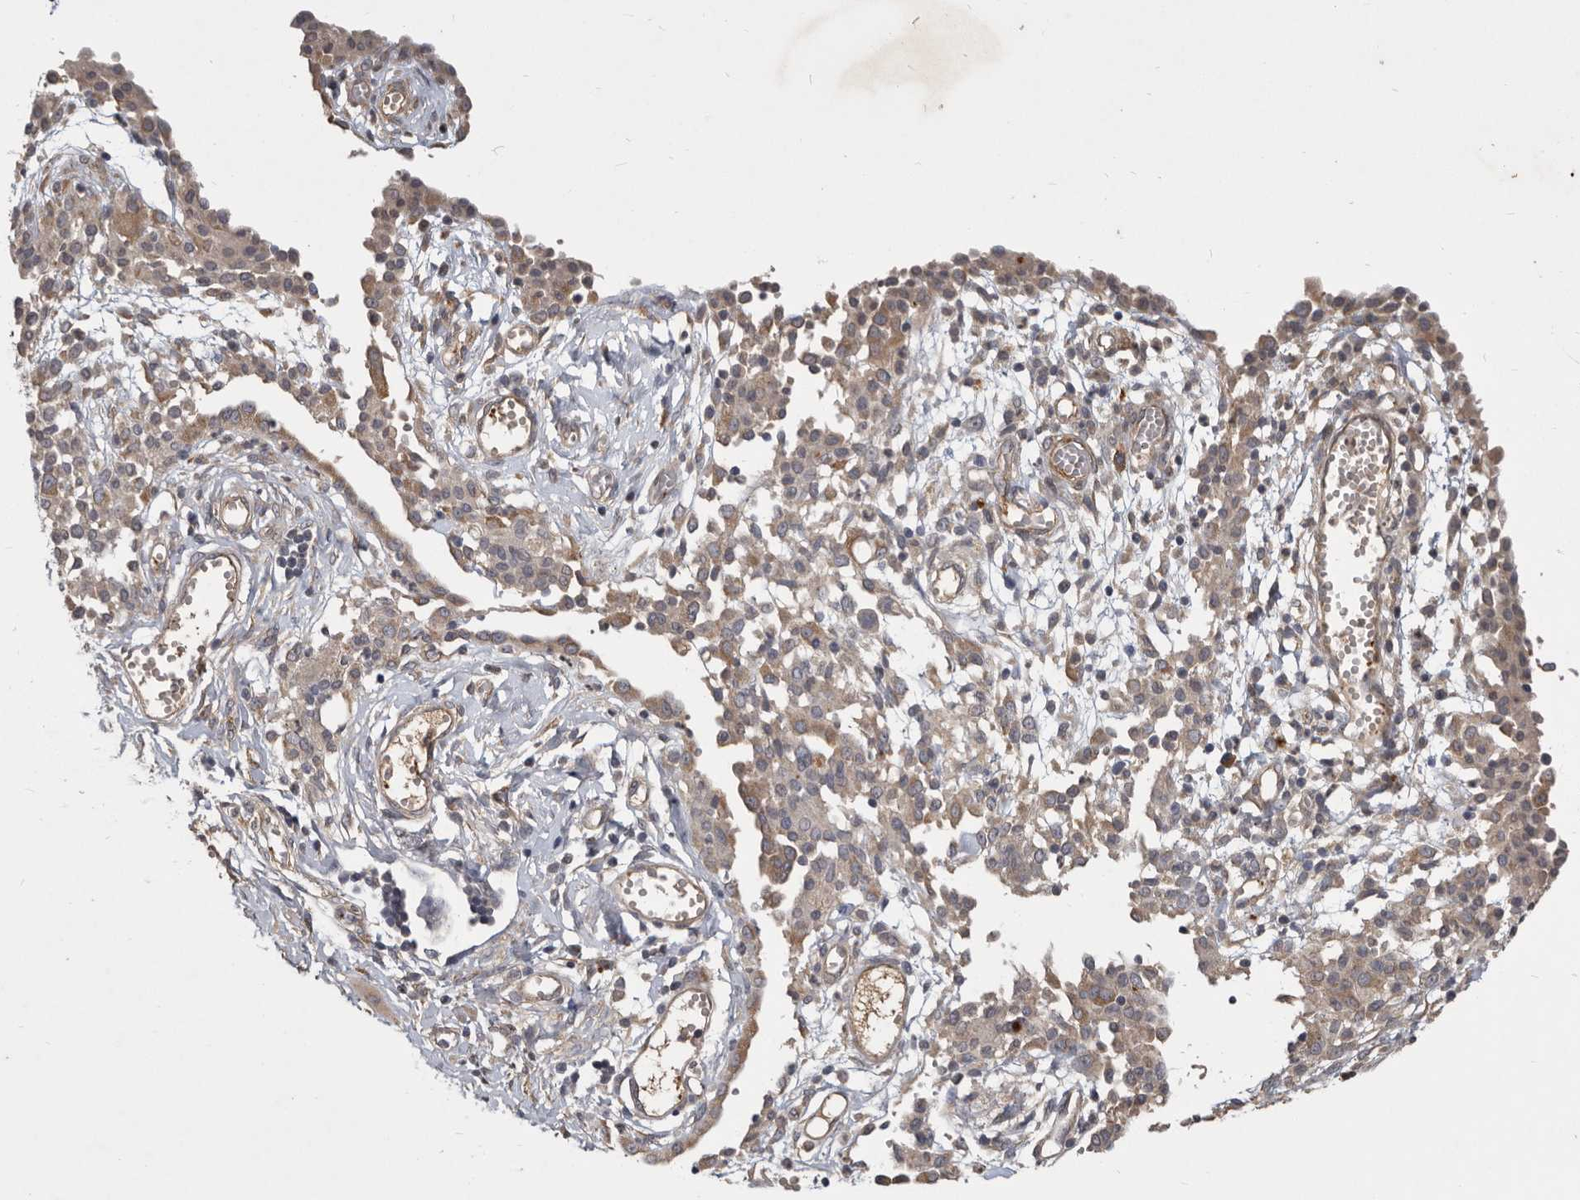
{"staining": {"intensity": "weak", "quantity": "<25%", "location": "cytoplasmic/membranous"}, "tissue": "ovarian cancer", "cell_type": "Tumor cells", "image_type": "cancer", "snomed": [{"axis": "morphology", "description": "Carcinoma, endometroid"}, {"axis": "topography", "description": "Ovary"}], "caption": "DAB (3,3'-diaminobenzidine) immunohistochemical staining of endometroid carcinoma (ovarian) reveals no significant staining in tumor cells.", "gene": "DNAJC28", "patient": {"sex": "female", "age": 42}}